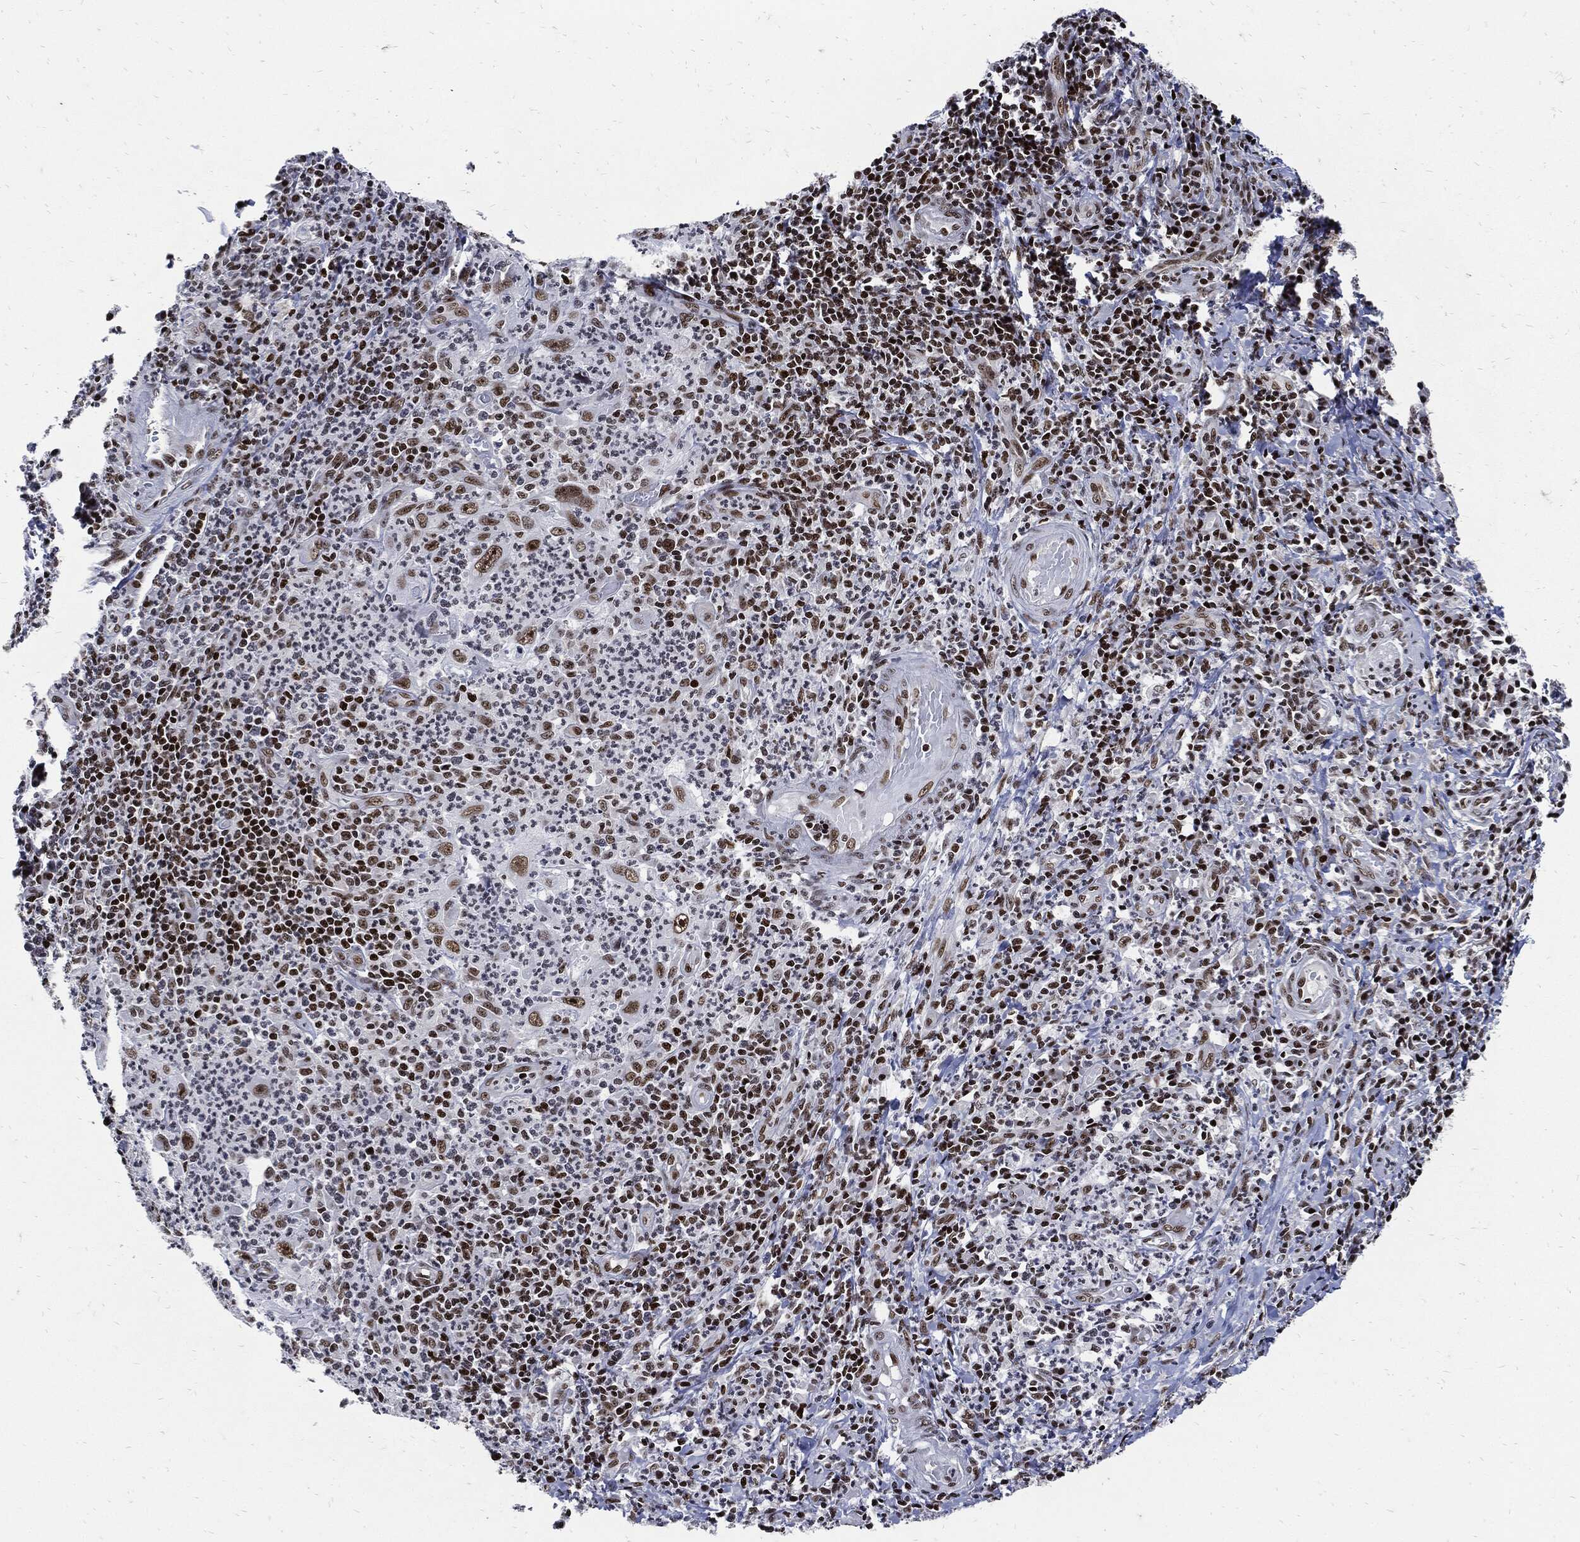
{"staining": {"intensity": "strong", "quantity": ">75%", "location": "nuclear"}, "tissue": "cervical cancer", "cell_type": "Tumor cells", "image_type": "cancer", "snomed": [{"axis": "morphology", "description": "Squamous cell carcinoma, NOS"}, {"axis": "topography", "description": "Cervix"}], "caption": "A histopathology image of human cervical squamous cell carcinoma stained for a protein displays strong nuclear brown staining in tumor cells. (DAB (3,3'-diaminobenzidine) = brown stain, brightfield microscopy at high magnification).", "gene": "TERF2", "patient": {"sex": "female", "age": 26}}